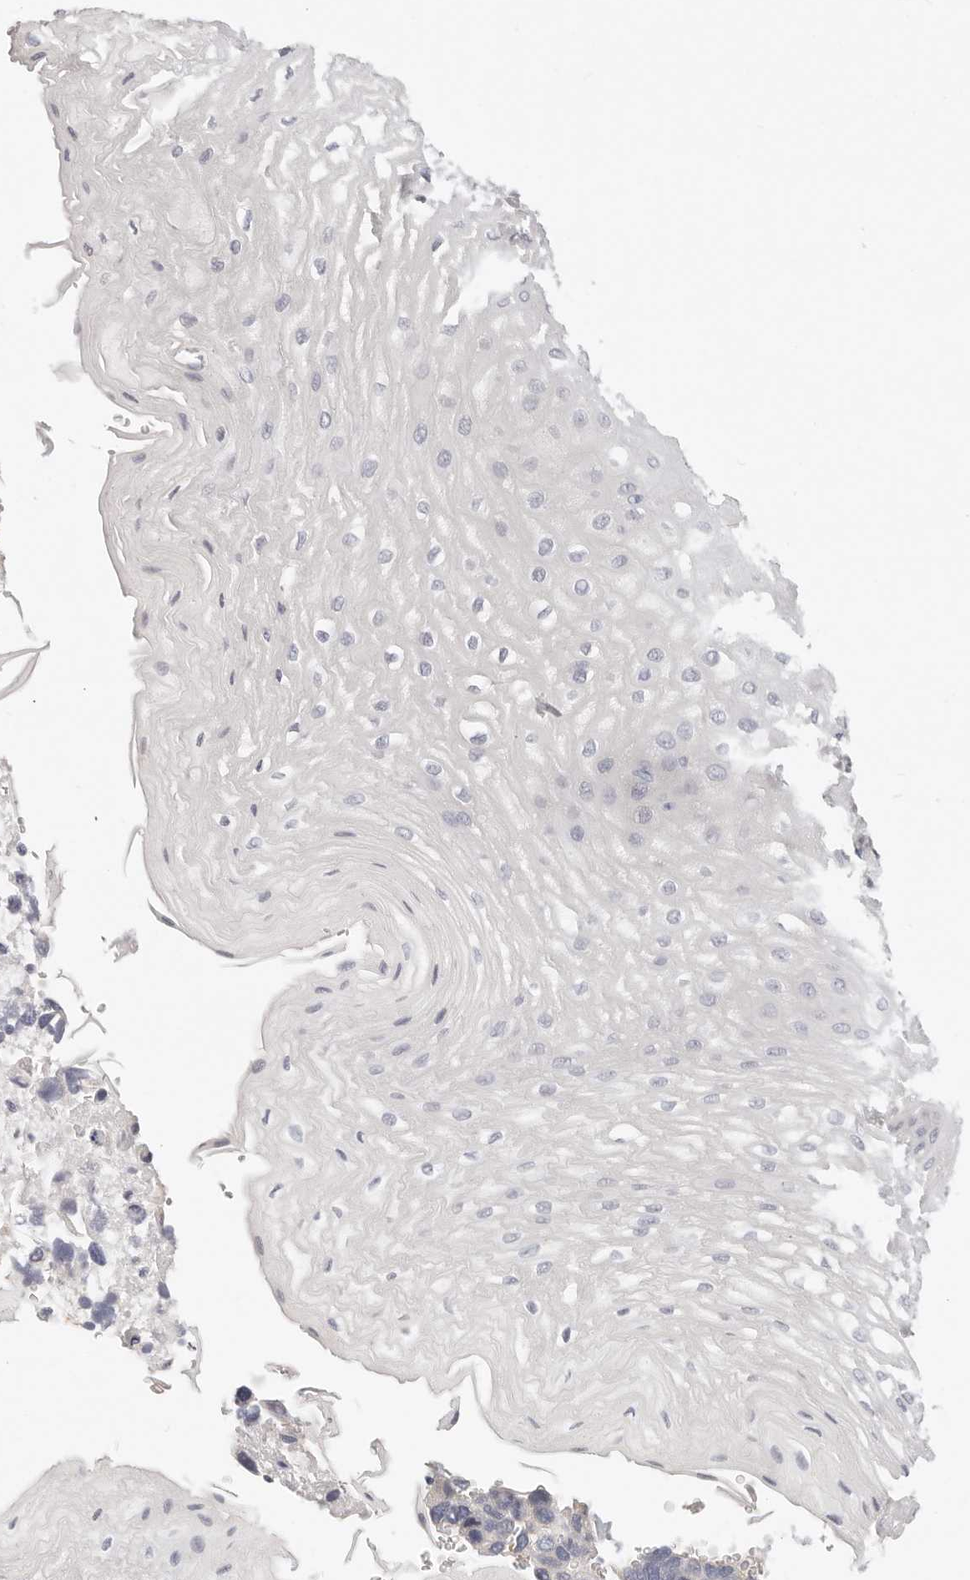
{"staining": {"intensity": "negative", "quantity": "none", "location": "none"}, "tissue": "esophagus", "cell_type": "Squamous epithelial cells", "image_type": "normal", "snomed": [{"axis": "morphology", "description": "Normal tissue, NOS"}, {"axis": "topography", "description": "Esophagus"}], "caption": "This is an immunohistochemistry micrograph of normal human esophagus. There is no expression in squamous epithelial cells.", "gene": "TMEM63B", "patient": {"sex": "male", "age": 54}}